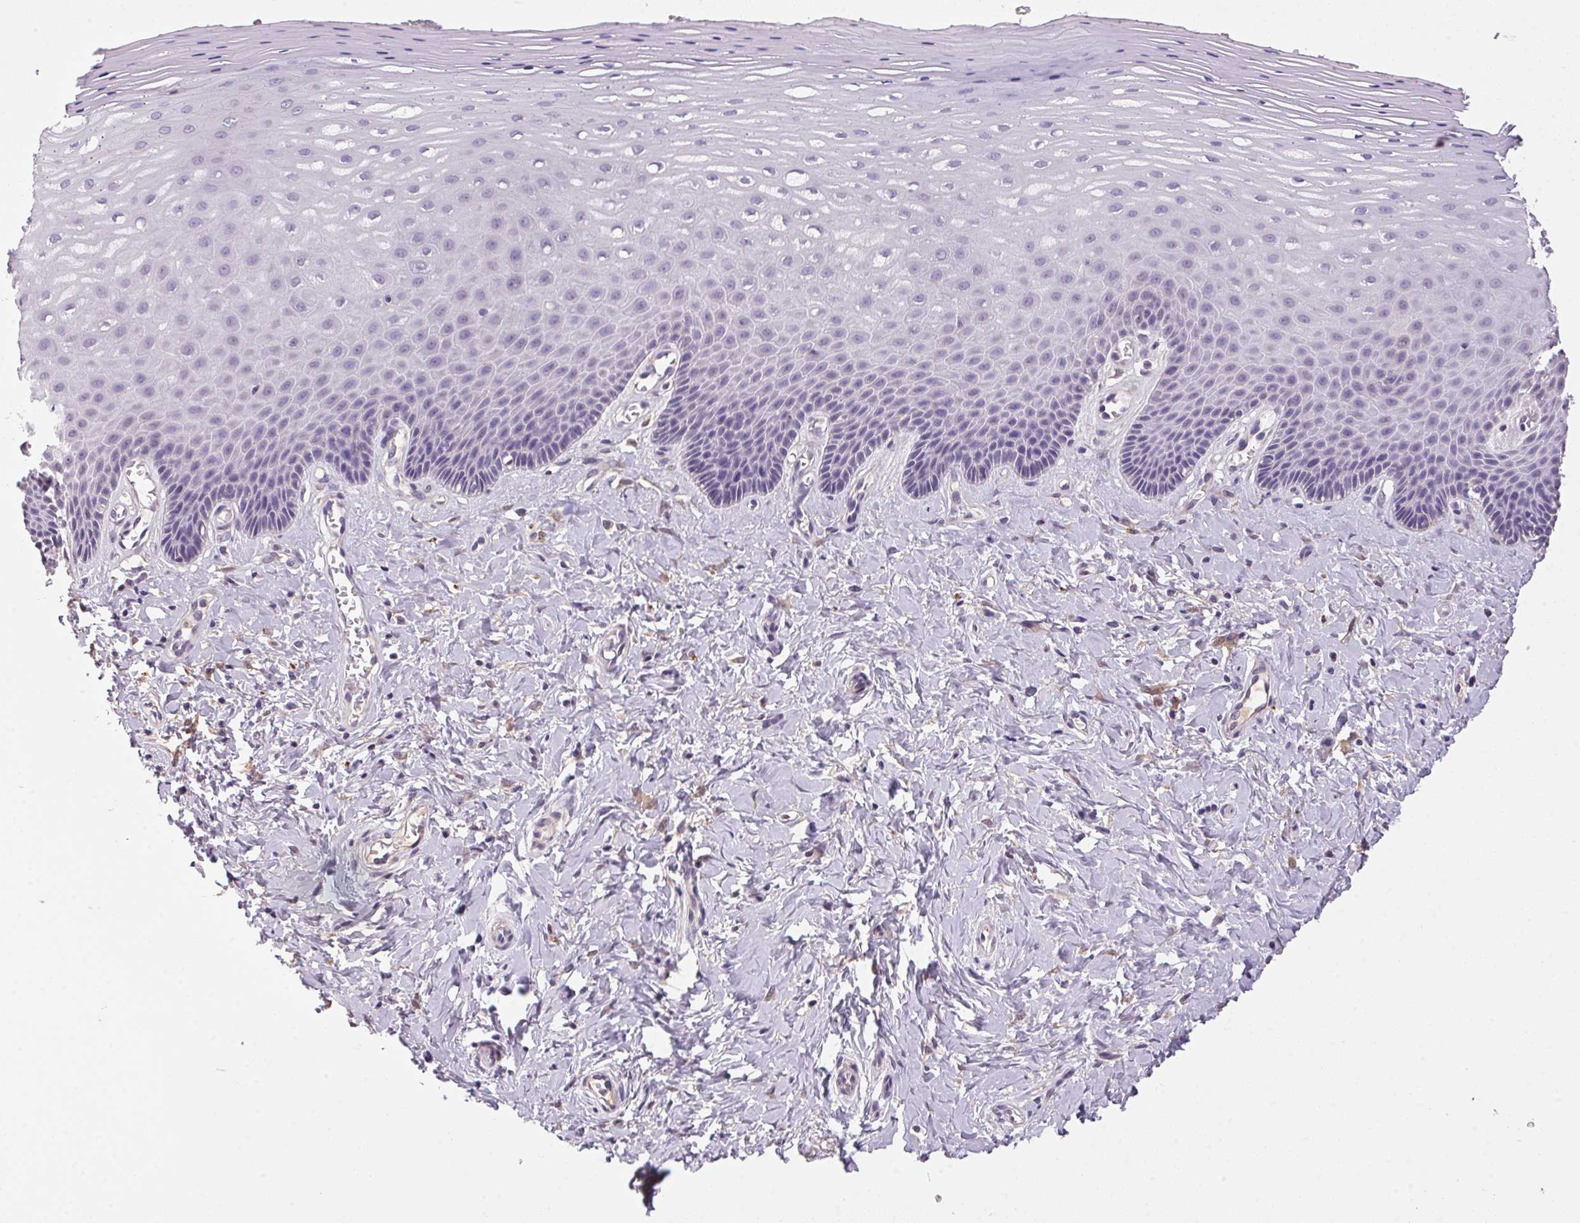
{"staining": {"intensity": "negative", "quantity": "none", "location": "none"}, "tissue": "vagina", "cell_type": "Squamous epithelial cells", "image_type": "normal", "snomed": [{"axis": "morphology", "description": "Normal tissue, NOS"}, {"axis": "topography", "description": "Vagina"}], "caption": "A histopathology image of vagina stained for a protein shows no brown staining in squamous epithelial cells.", "gene": "ADH5", "patient": {"sex": "female", "age": 83}}